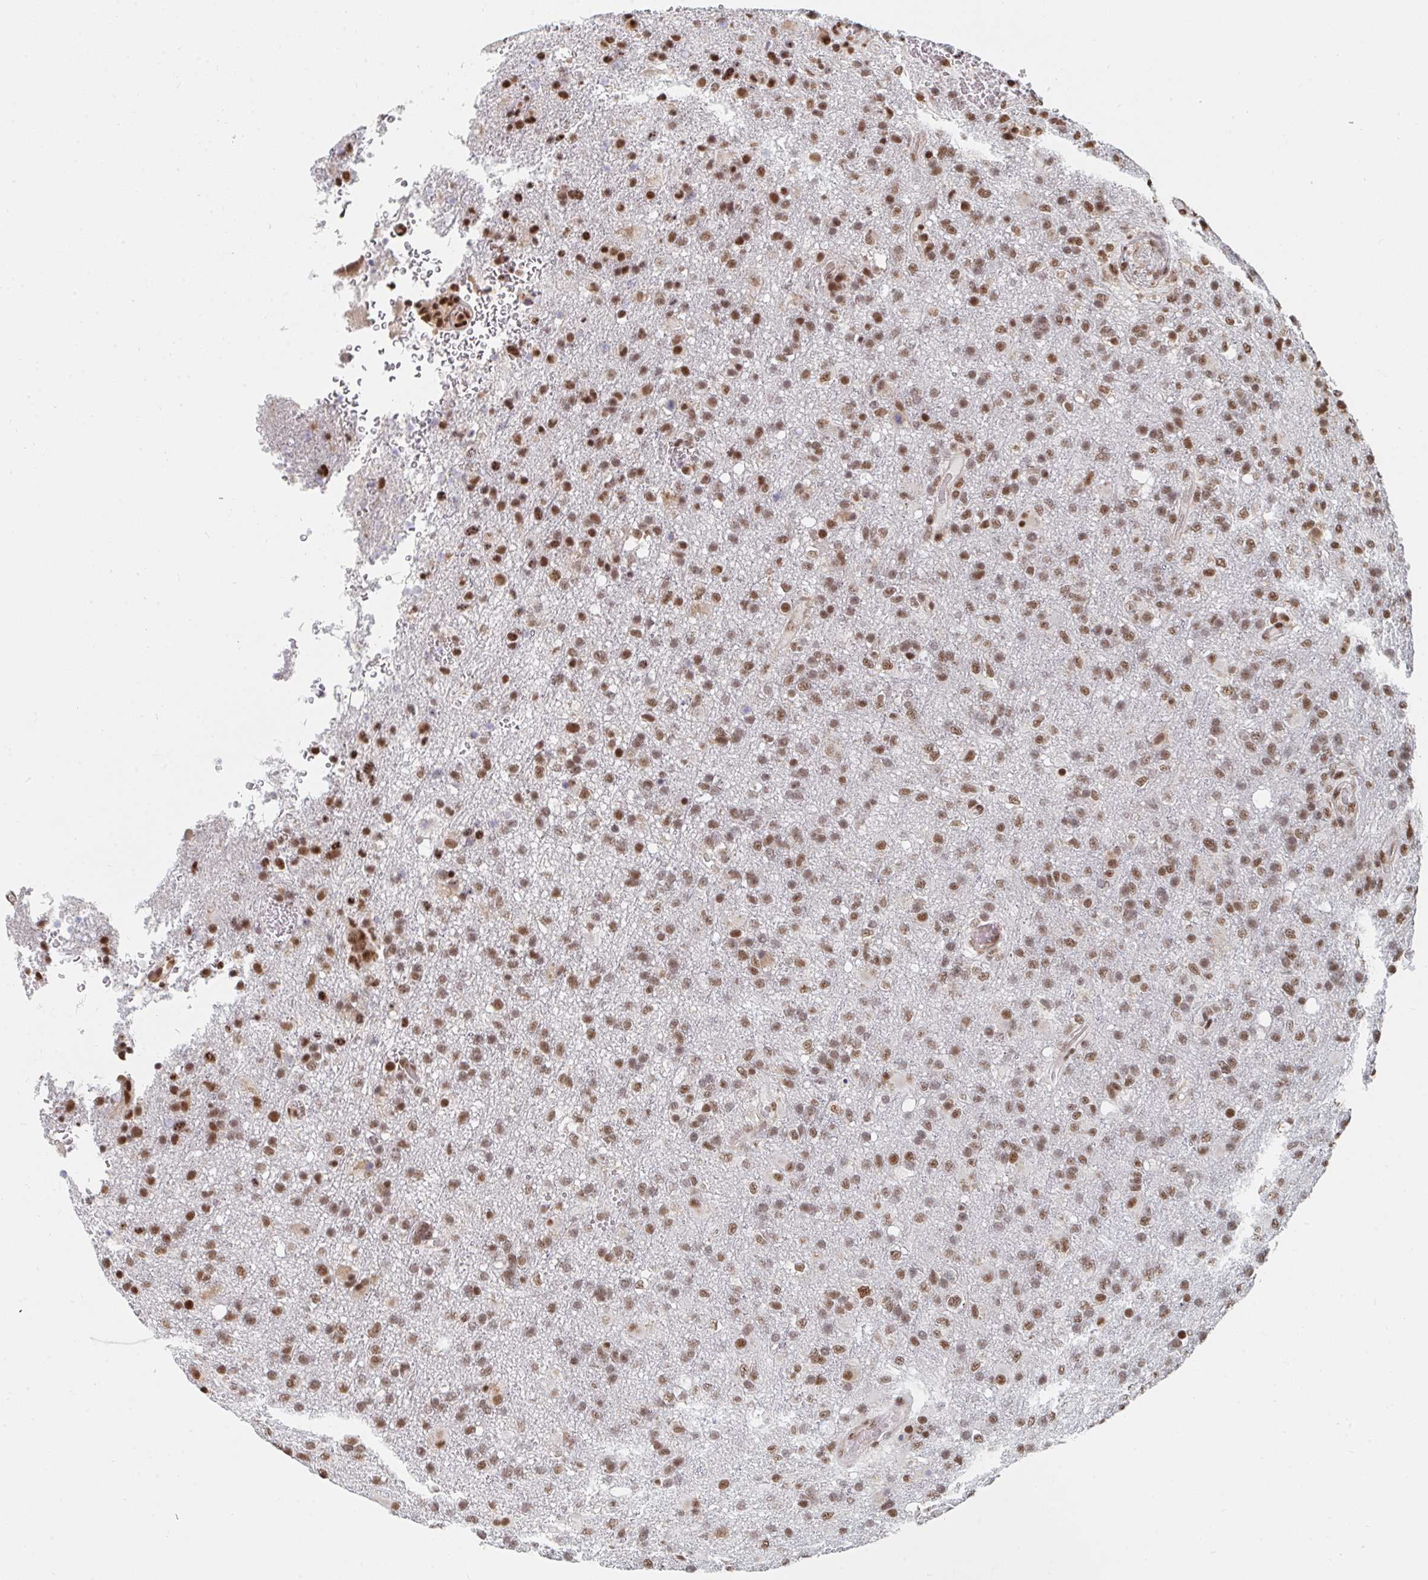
{"staining": {"intensity": "moderate", "quantity": ">75%", "location": "nuclear"}, "tissue": "glioma", "cell_type": "Tumor cells", "image_type": "cancer", "snomed": [{"axis": "morphology", "description": "Glioma, malignant, High grade"}, {"axis": "topography", "description": "Brain"}], "caption": "Tumor cells display medium levels of moderate nuclear positivity in approximately >75% of cells in human malignant high-grade glioma. The staining was performed using DAB, with brown indicating positive protein expression. Nuclei are stained blue with hematoxylin.", "gene": "MBNL1", "patient": {"sex": "female", "age": 74}}